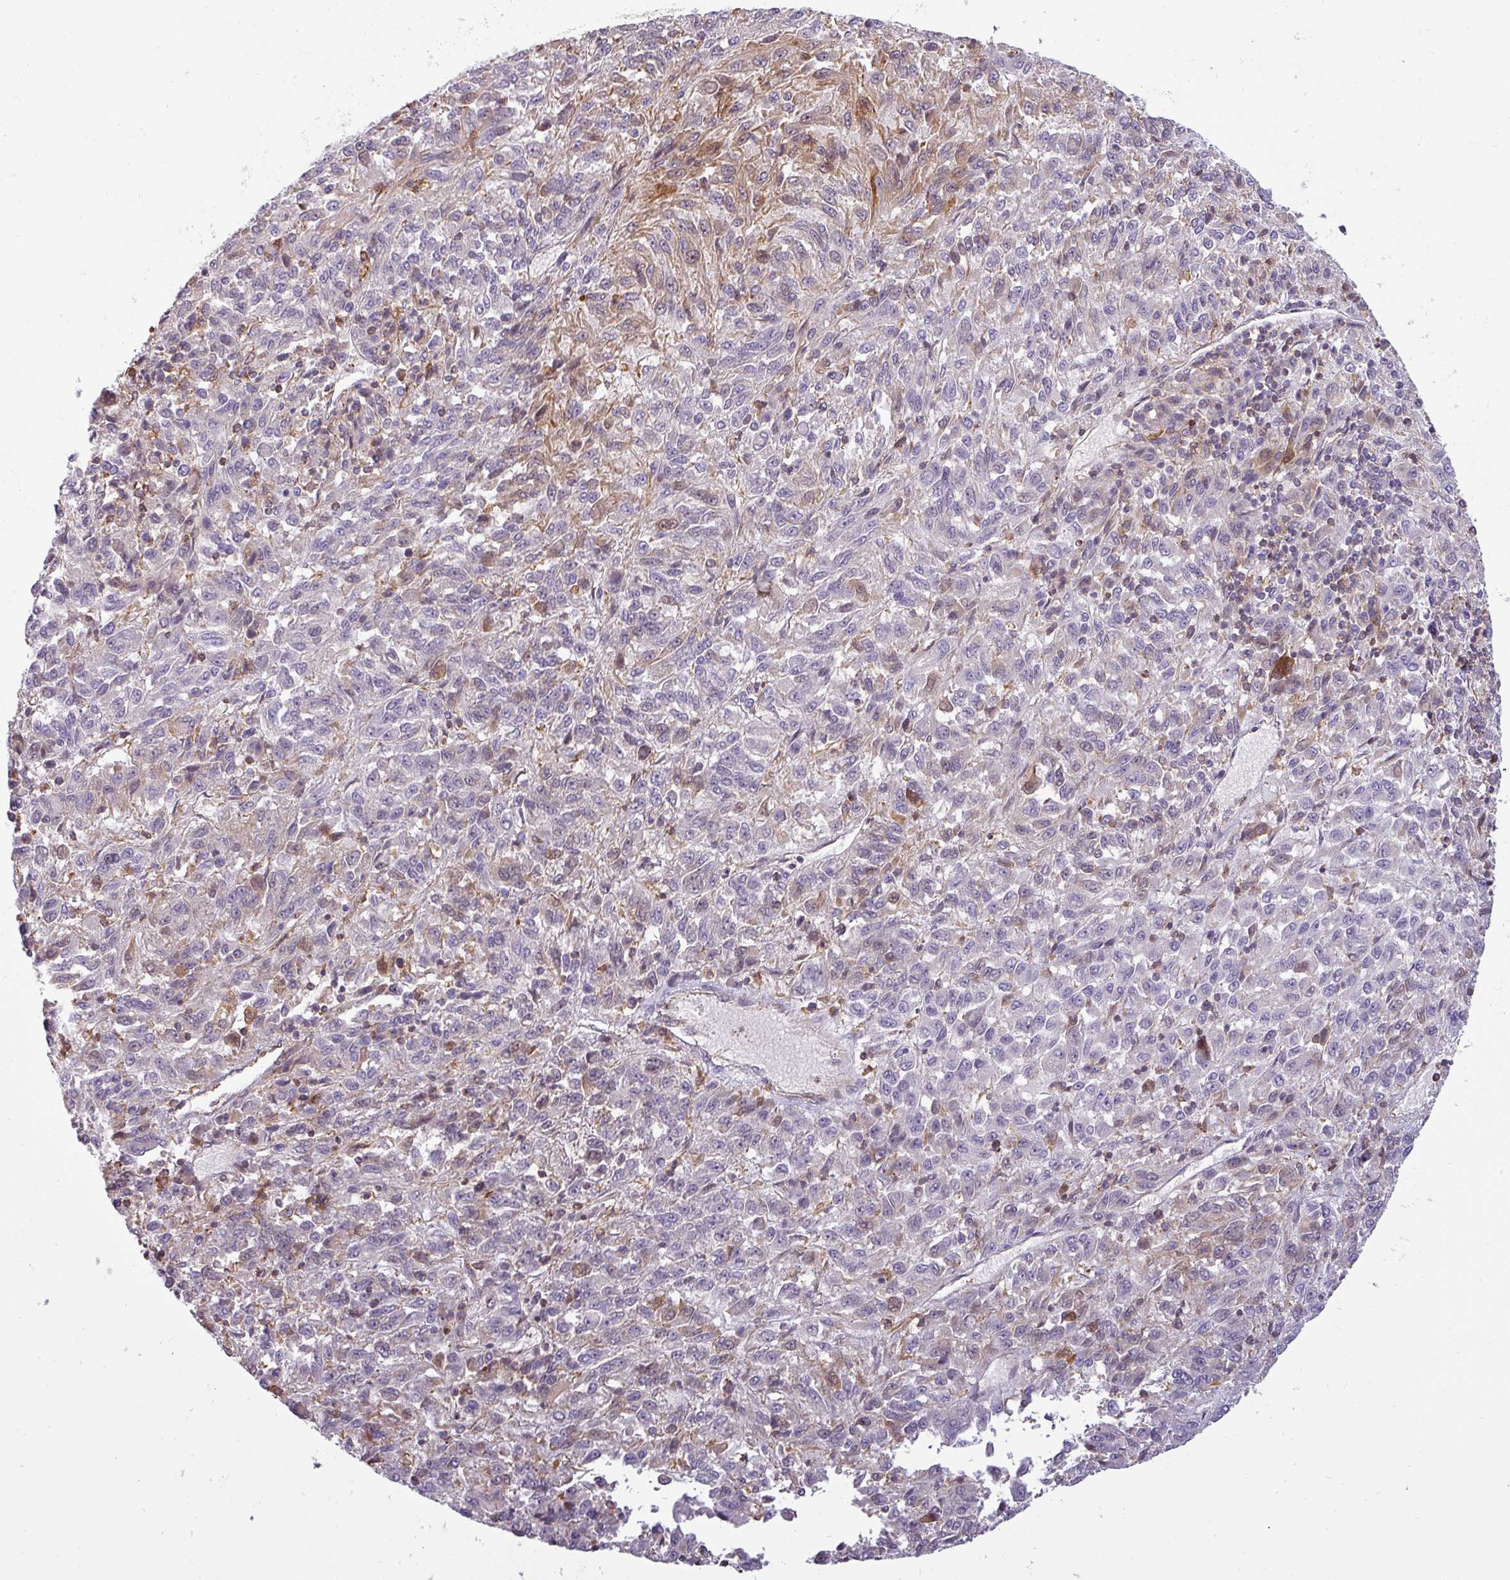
{"staining": {"intensity": "negative", "quantity": "none", "location": "none"}, "tissue": "melanoma", "cell_type": "Tumor cells", "image_type": "cancer", "snomed": [{"axis": "morphology", "description": "Malignant melanoma, Metastatic site"}, {"axis": "topography", "description": "Lung"}], "caption": "This is an immunohistochemistry image of human malignant melanoma (metastatic site). There is no positivity in tumor cells.", "gene": "ZNF835", "patient": {"sex": "male", "age": 64}}